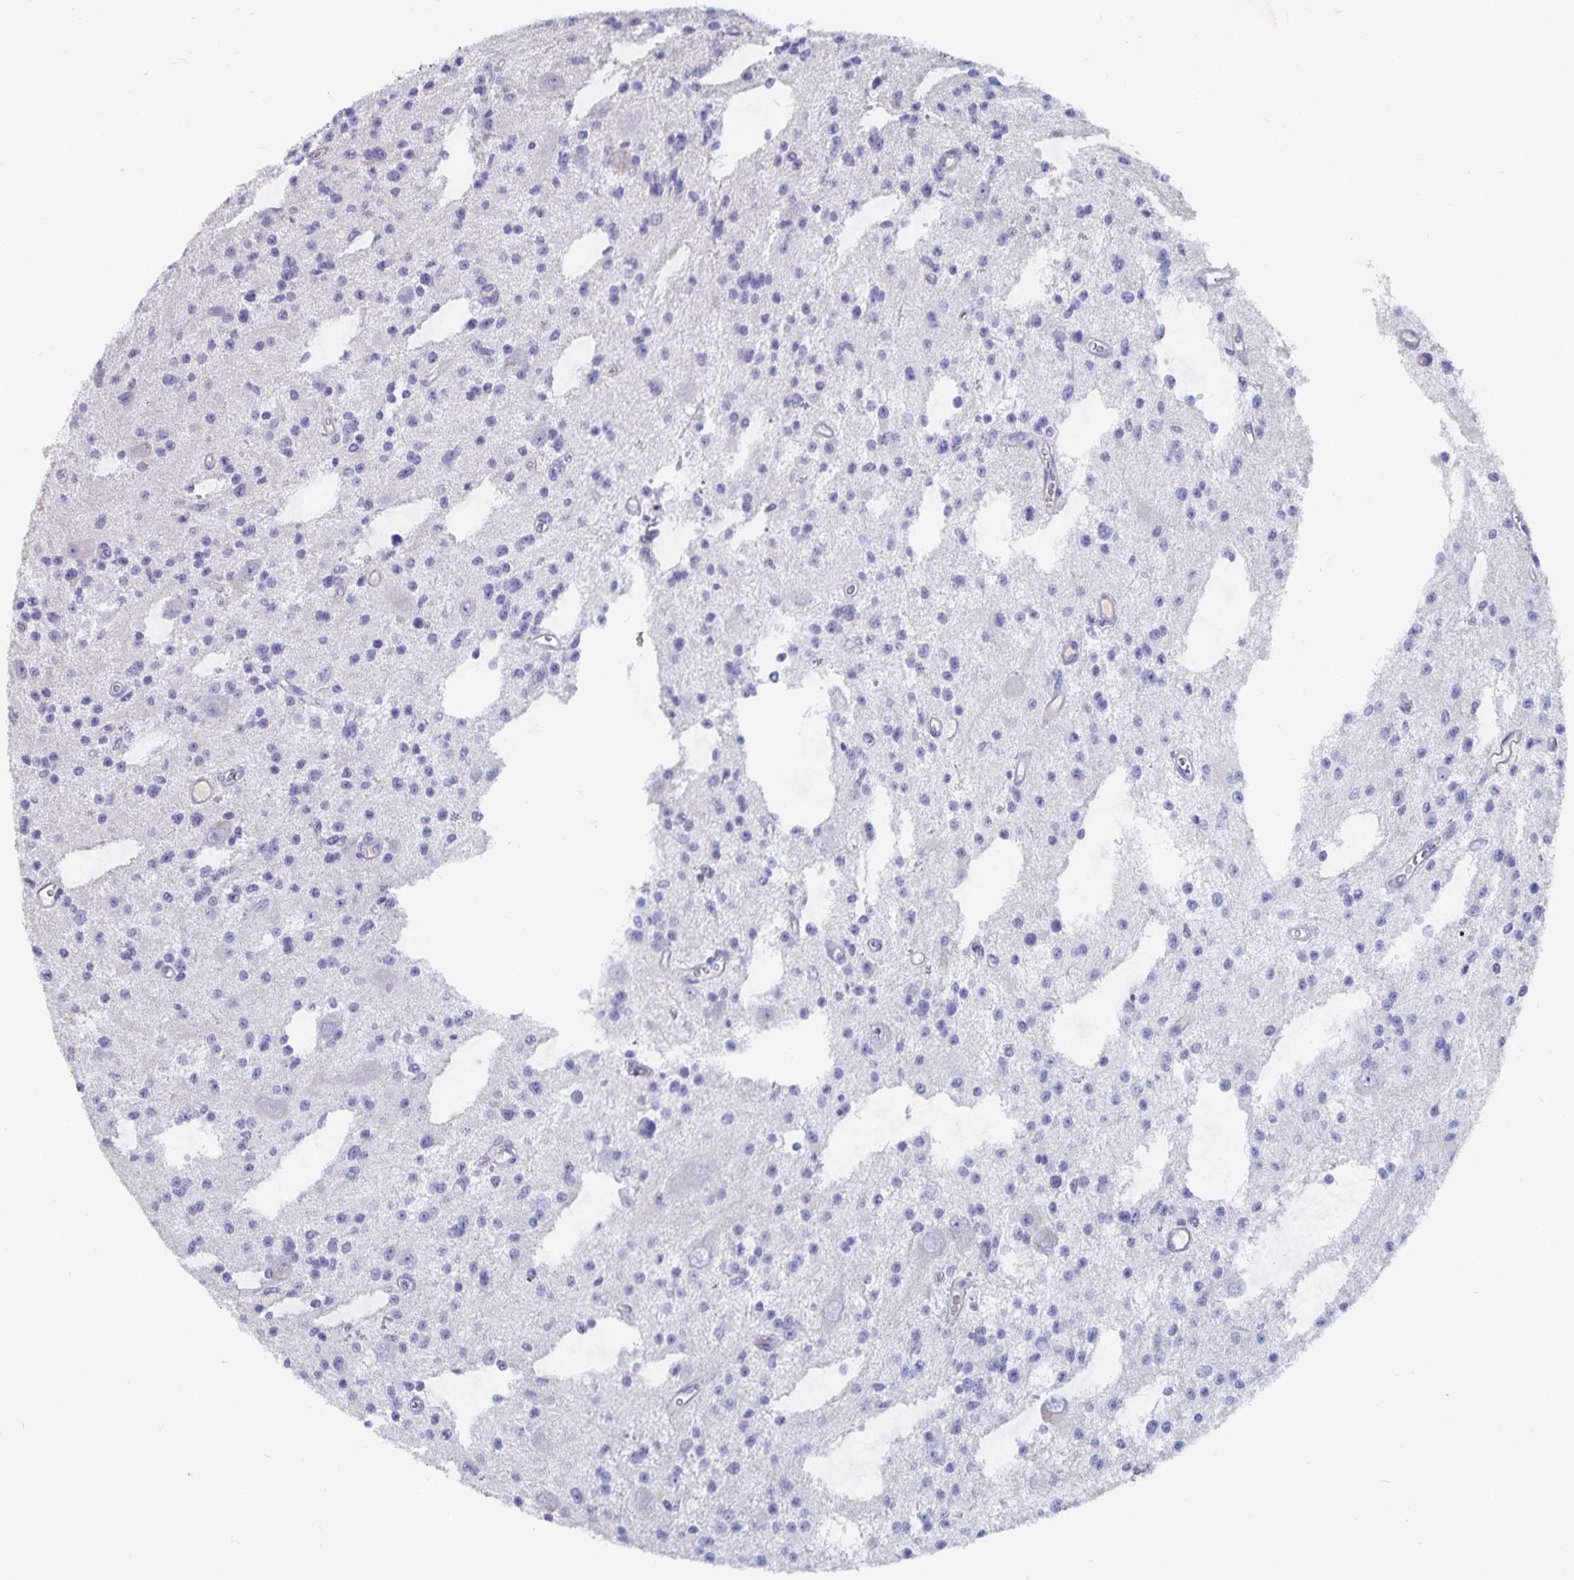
{"staining": {"intensity": "negative", "quantity": "none", "location": "none"}, "tissue": "glioma", "cell_type": "Tumor cells", "image_type": "cancer", "snomed": [{"axis": "morphology", "description": "Glioma, malignant, Low grade"}, {"axis": "topography", "description": "Brain"}], "caption": "Immunohistochemistry of human malignant glioma (low-grade) displays no expression in tumor cells. (DAB immunohistochemistry (IHC) visualized using brightfield microscopy, high magnification).", "gene": "CFAP69", "patient": {"sex": "male", "age": 43}}